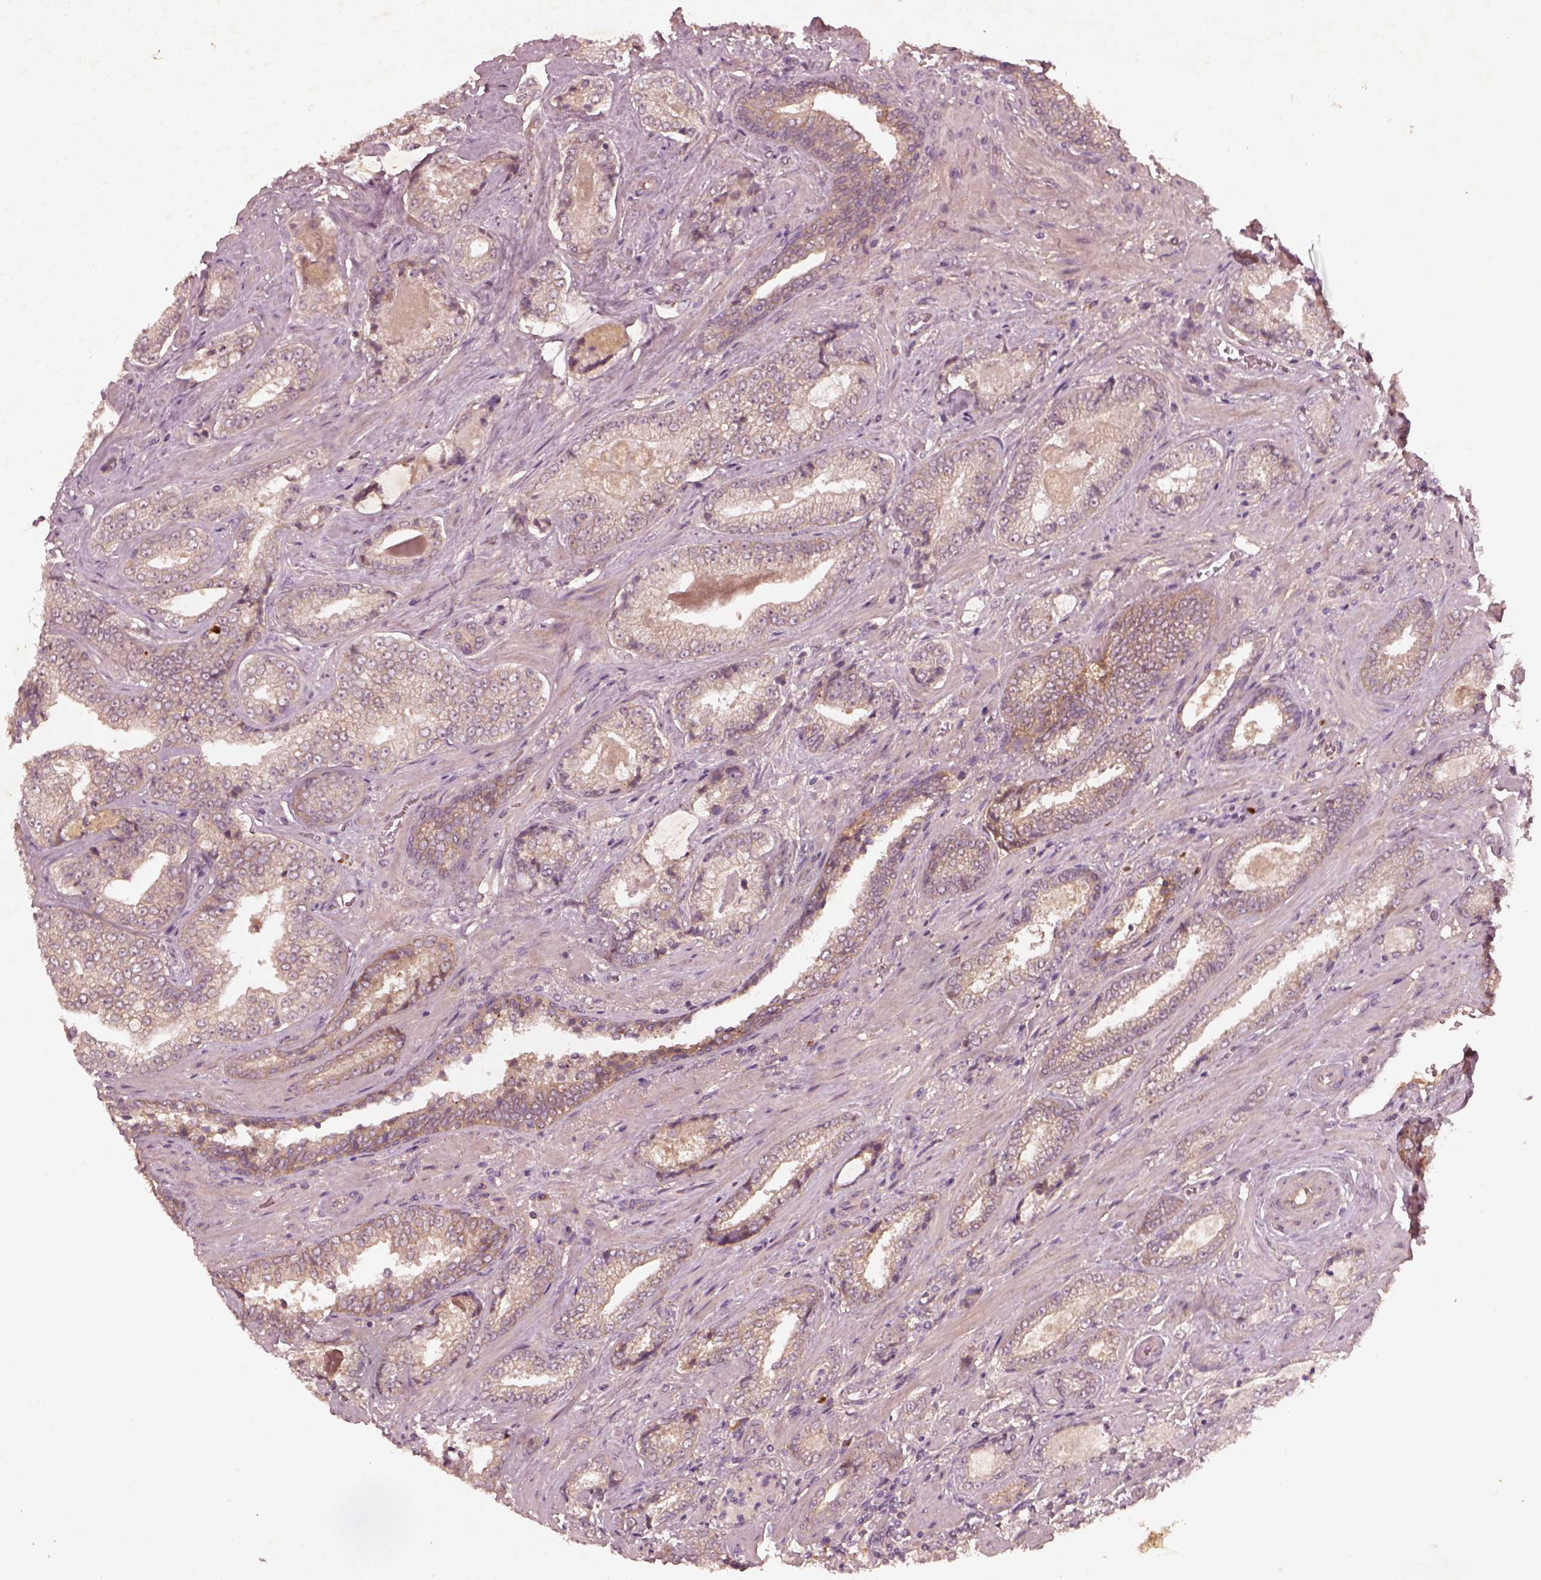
{"staining": {"intensity": "weak", "quantity": "25%-75%", "location": "cytoplasmic/membranous"}, "tissue": "prostate cancer", "cell_type": "Tumor cells", "image_type": "cancer", "snomed": [{"axis": "morphology", "description": "Adenocarcinoma, Low grade"}, {"axis": "topography", "description": "Prostate"}], "caption": "Protein staining exhibits weak cytoplasmic/membranous expression in approximately 25%-75% of tumor cells in prostate cancer.", "gene": "FAM234A", "patient": {"sex": "male", "age": 61}}